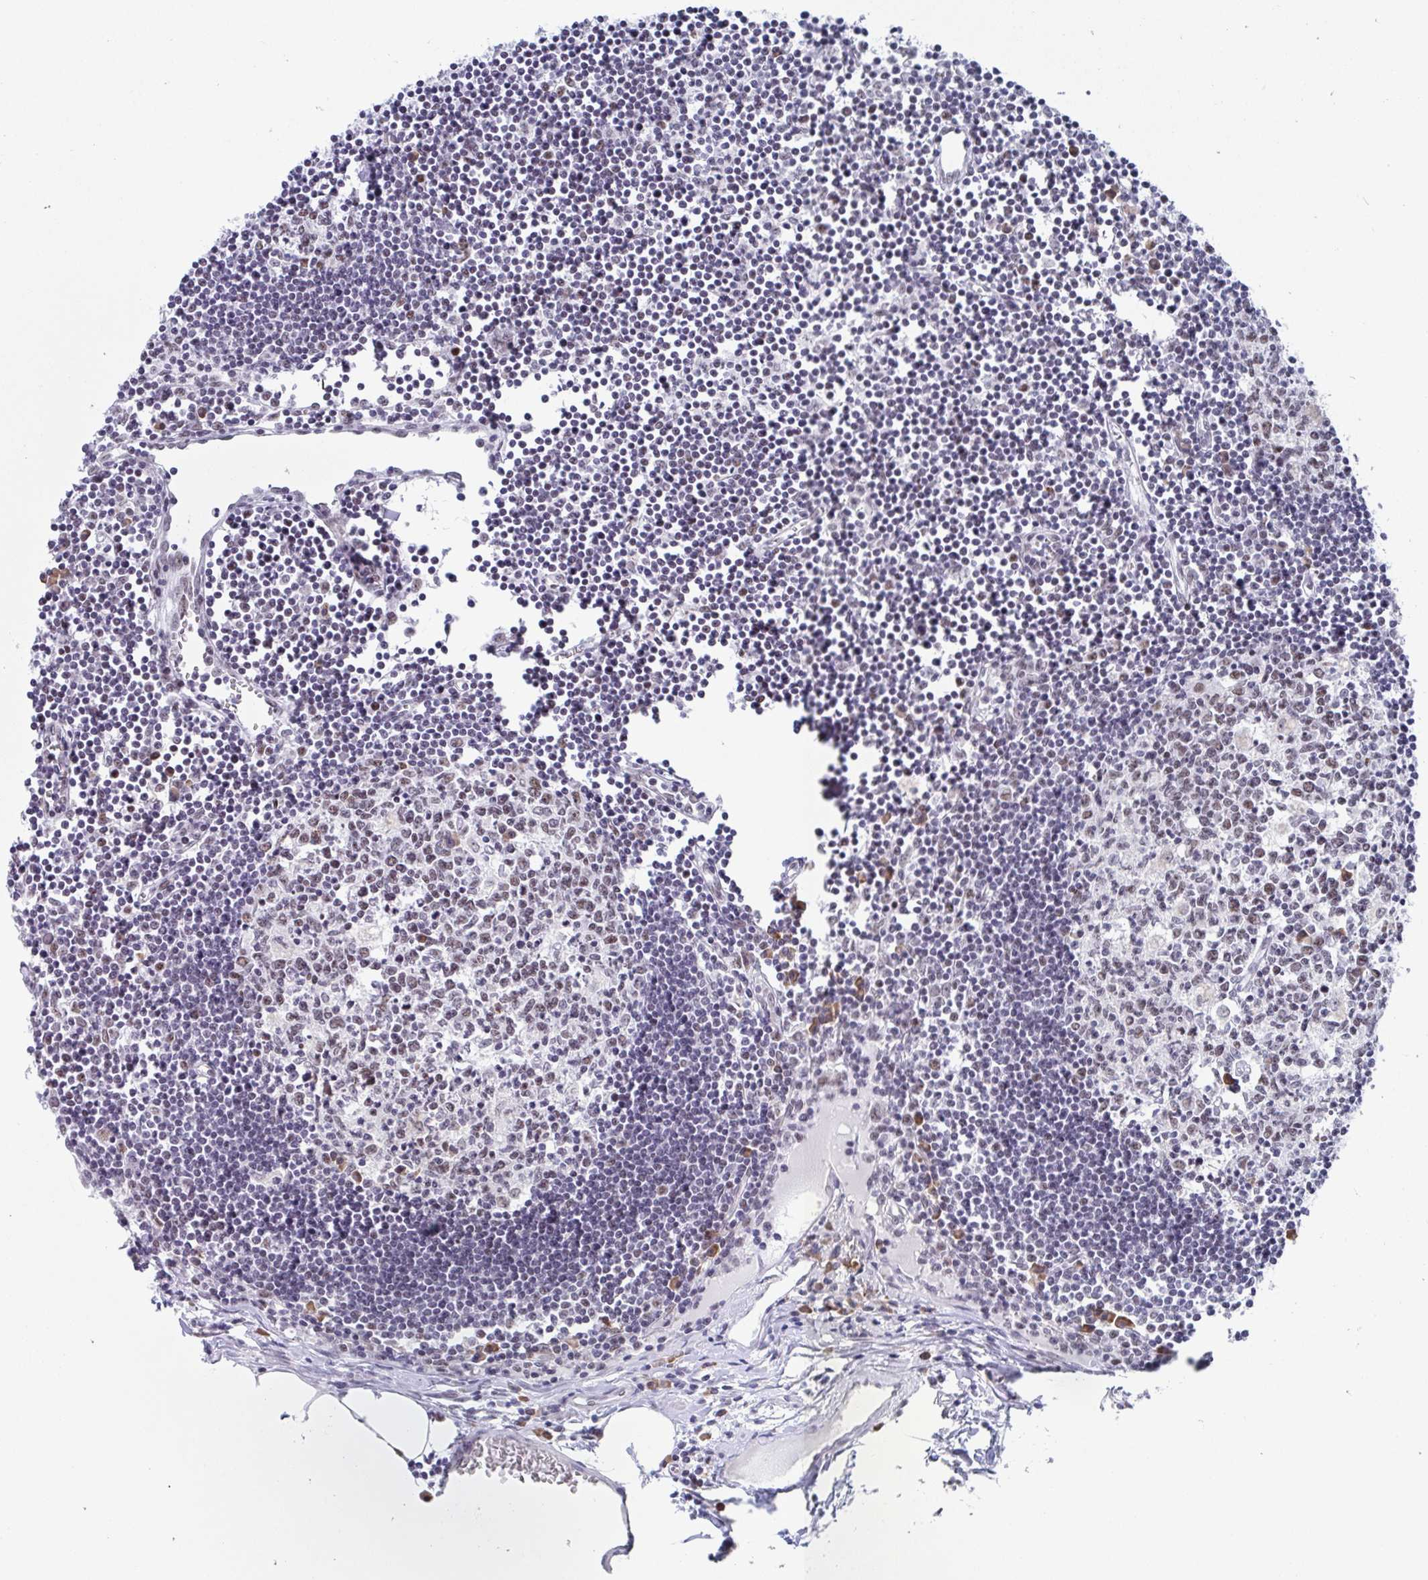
{"staining": {"intensity": "weak", "quantity": "25%-75%", "location": "nuclear"}, "tissue": "lymph node", "cell_type": "Germinal center cells", "image_type": "normal", "snomed": [{"axis": "morphology", "description": "Normal tissue, NOS"}, {"axis": "topography", "description": "Lymph node"}], "caption": "Brown immunohistochemical staining in benign lymph node displays weak nuclear positivity in about 25%-75% of germinal center cells.", "gene": "WDR72", "patient": {"sex": "female", "age": 65}}